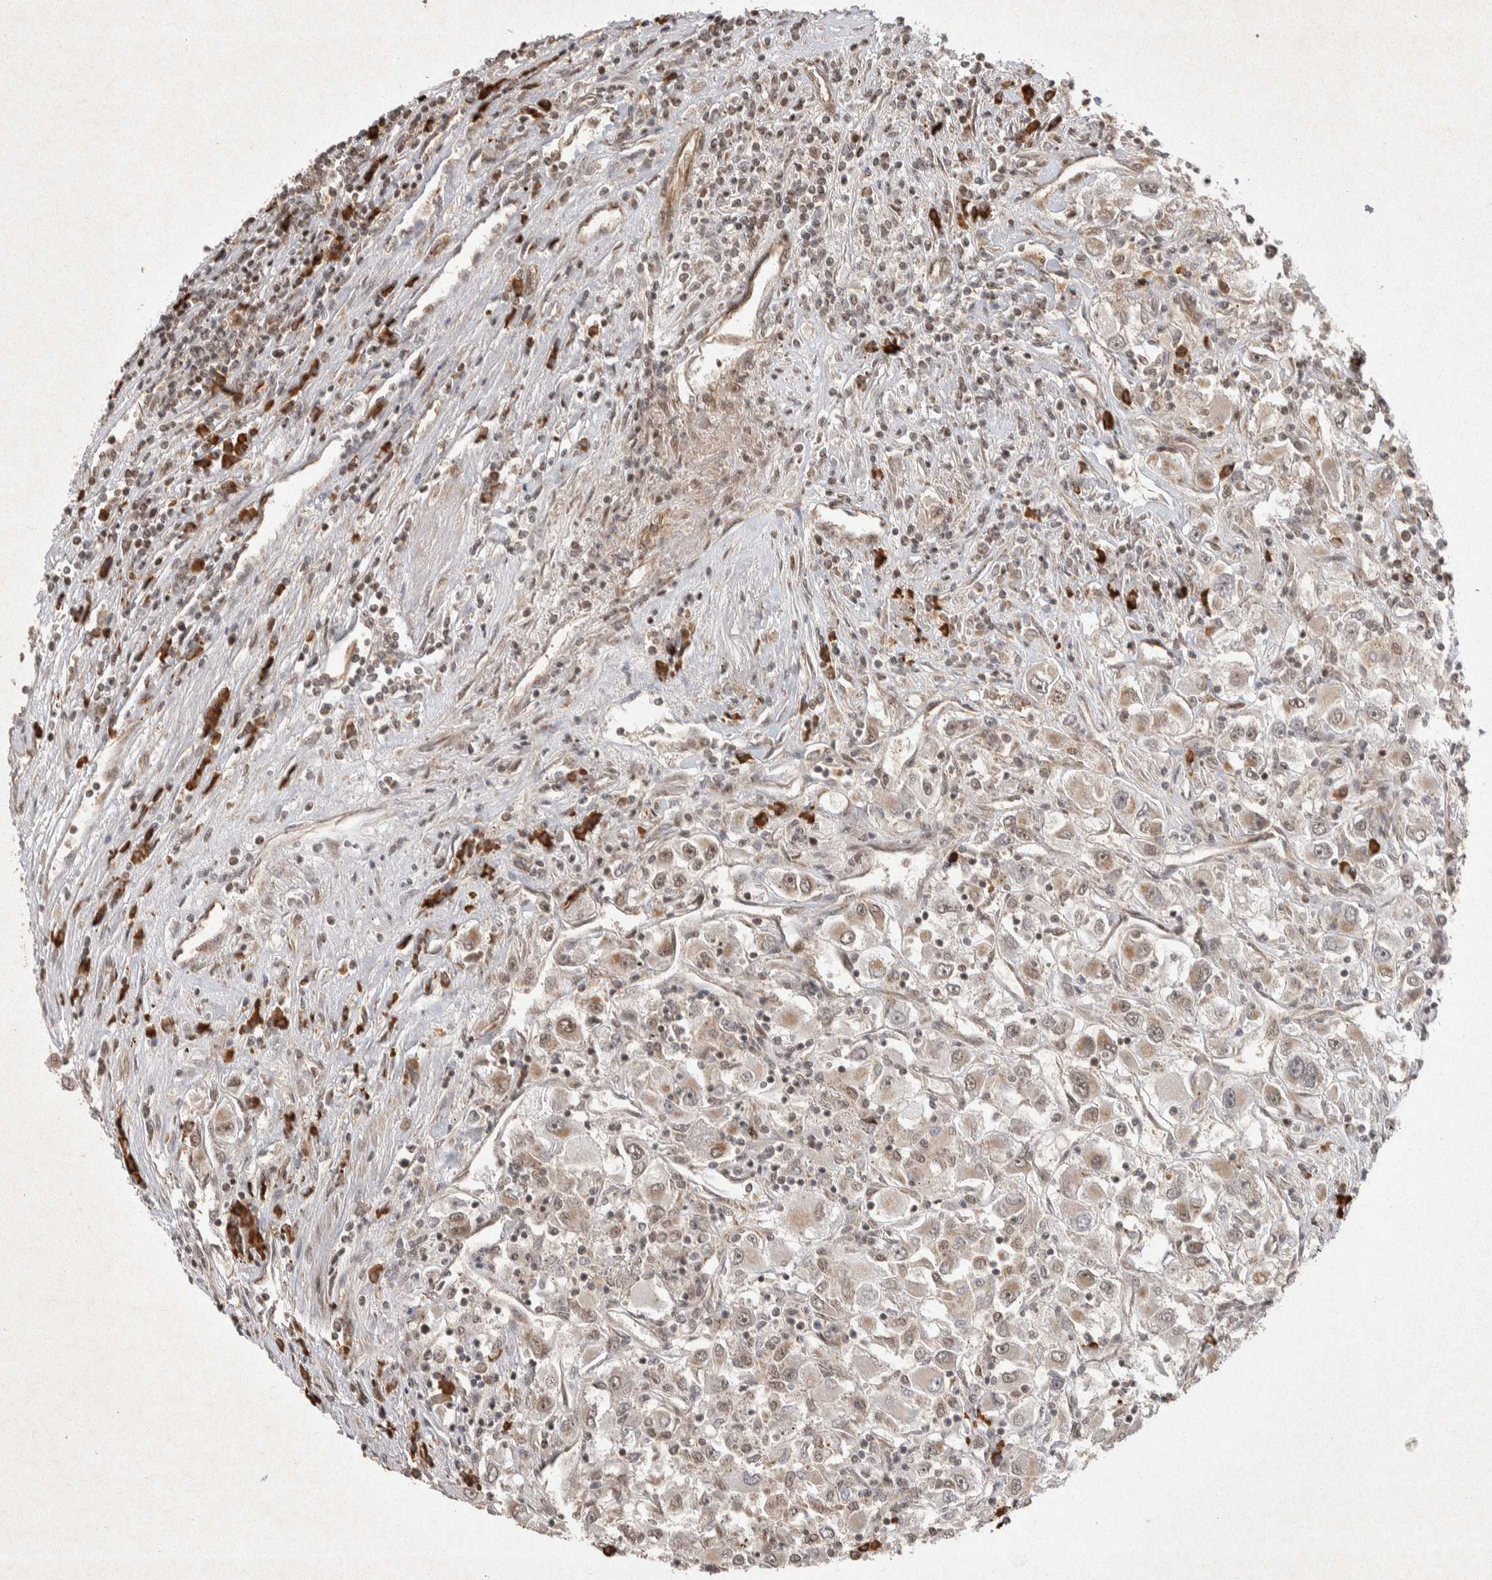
{"staining": {"intensity": "moderate", "quantity": ">75%", "location": "cytoplasmic/membranous,nuclear"}, "tissue": "renal cancer", "cell_type": "Tumor cells", "image_type": "cancer", "snomed": [{"axis": "morphology", "description": "Adenocarcinoma, NOS"}, {"axis": "topography", "description": "Kidney"}], "caption": "Human renal cancer stained with a protein marker displays moderate staining in tumor cells.", "gene": "TOR1B", "patient": {"sex": "female", "age": 52}}